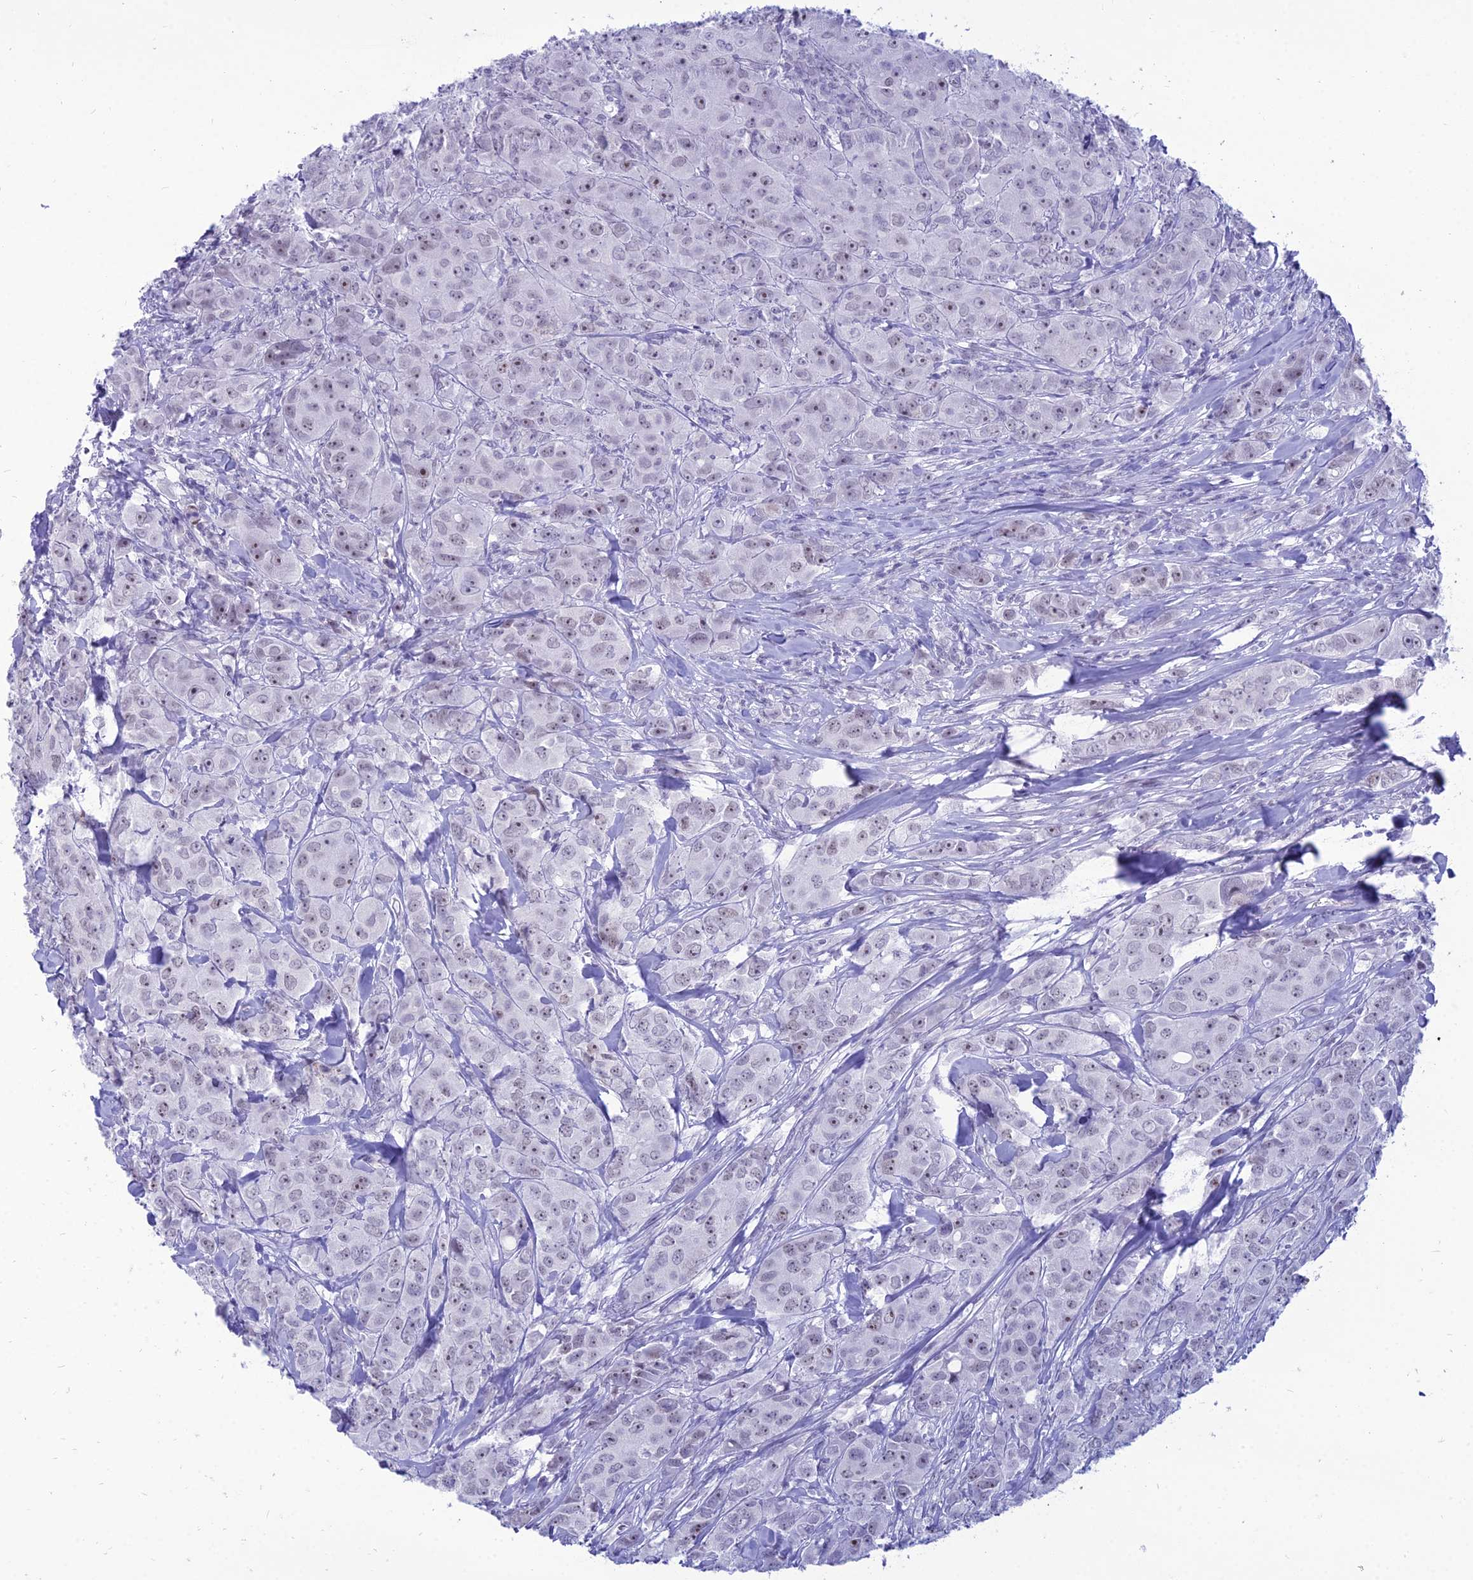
{"staining": {"intensity": "weak", "quantity": "25%-75%", "location": "nuclear"}, "tissue": "breast cancer", "cell_type": "Tumor cells", "image_type": "cancer", "snomed": [{"axis": "morphology", "description": "Duct carcinoma"}, {"axis": "topography", "description": "Breast"}], "caption": "A low amount of weak nuclear expression is seen in approximately 25%-75% of tumor cells in breast intraductal carcinoma tissue.", "gene": "DHX40", "patient": {"sex": "female", "age": 43}}